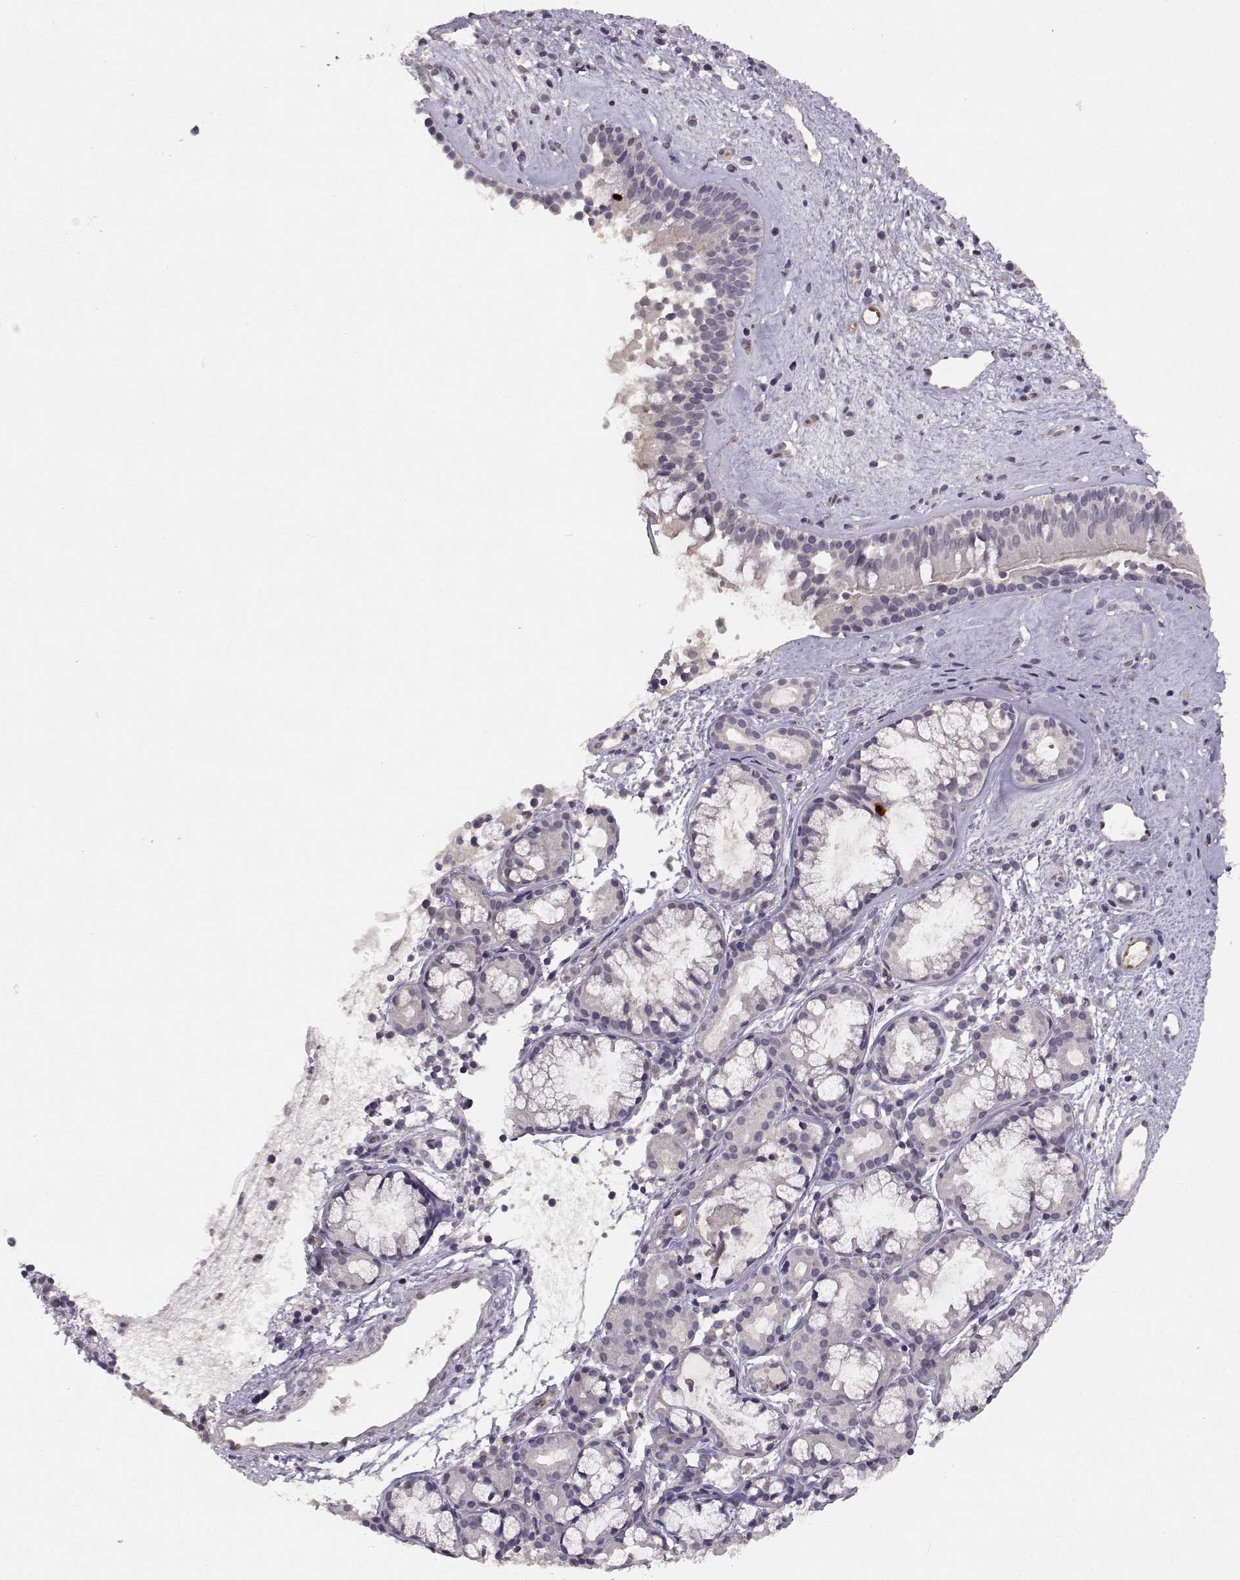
{"staining": {"intensity": "negative", "quantity": "none", "location": "none"}, "tissue": "nasopharynx", "cell_type": "Respiratory epithelial cells", "image_type": "normal", "snomed": [{"axis": "morphology", "description": "Normal tissue, NOS"}, {"axis": "topography", "description": "Nasopharynx"}], "caption": "The micrograph reveals no staining of respiratory epithelial cells in normal nasopharynx.", "gene": "BMX", "patient": {"sex": "male", "age": 29}}